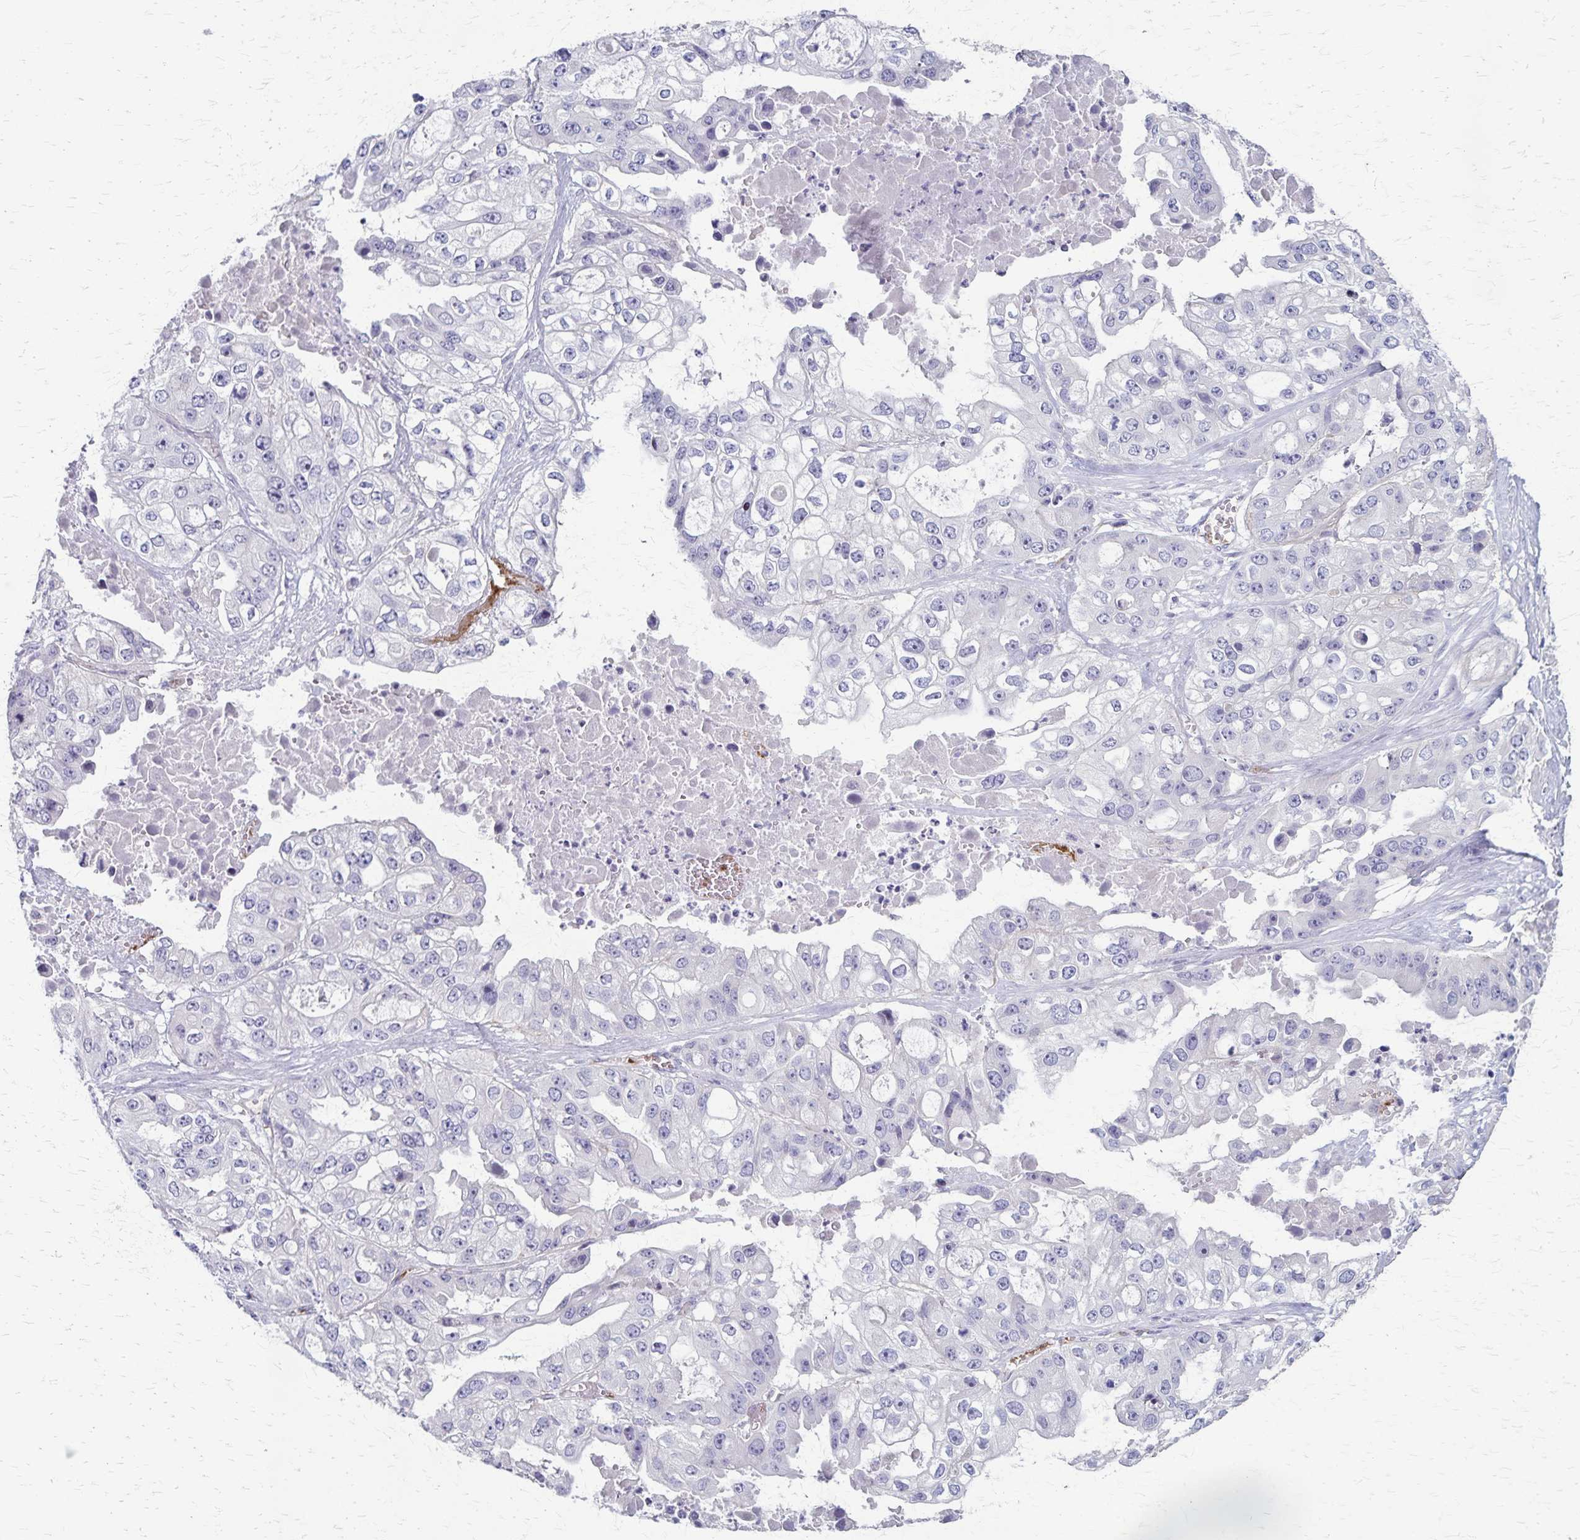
{"staining": {"intensity": "negative", "quantity": "none", "location": "none"}, "tissue": "ovarian cancer", "cell_type": "Tumor cells", "image_type": "cancer", "snomed": [{"axis": "morphology", "description": "Cystadenocarcinoma, serous, NOS"}, {"axis": "topography", "description": "Ovary"}], "caption": "Immunohistochemical staining of ovarian cancer (serous cystadenocarcinoma) demonstrates no significant positivity in tumor cells. The staining was performed using DAB to visualize the protein expression in brown, while the nuclei were stained in blue with hematoxylin (Magnification: 20x).", "gene": "RASL10B", "patient": {"sex": "female", "age": 56}}